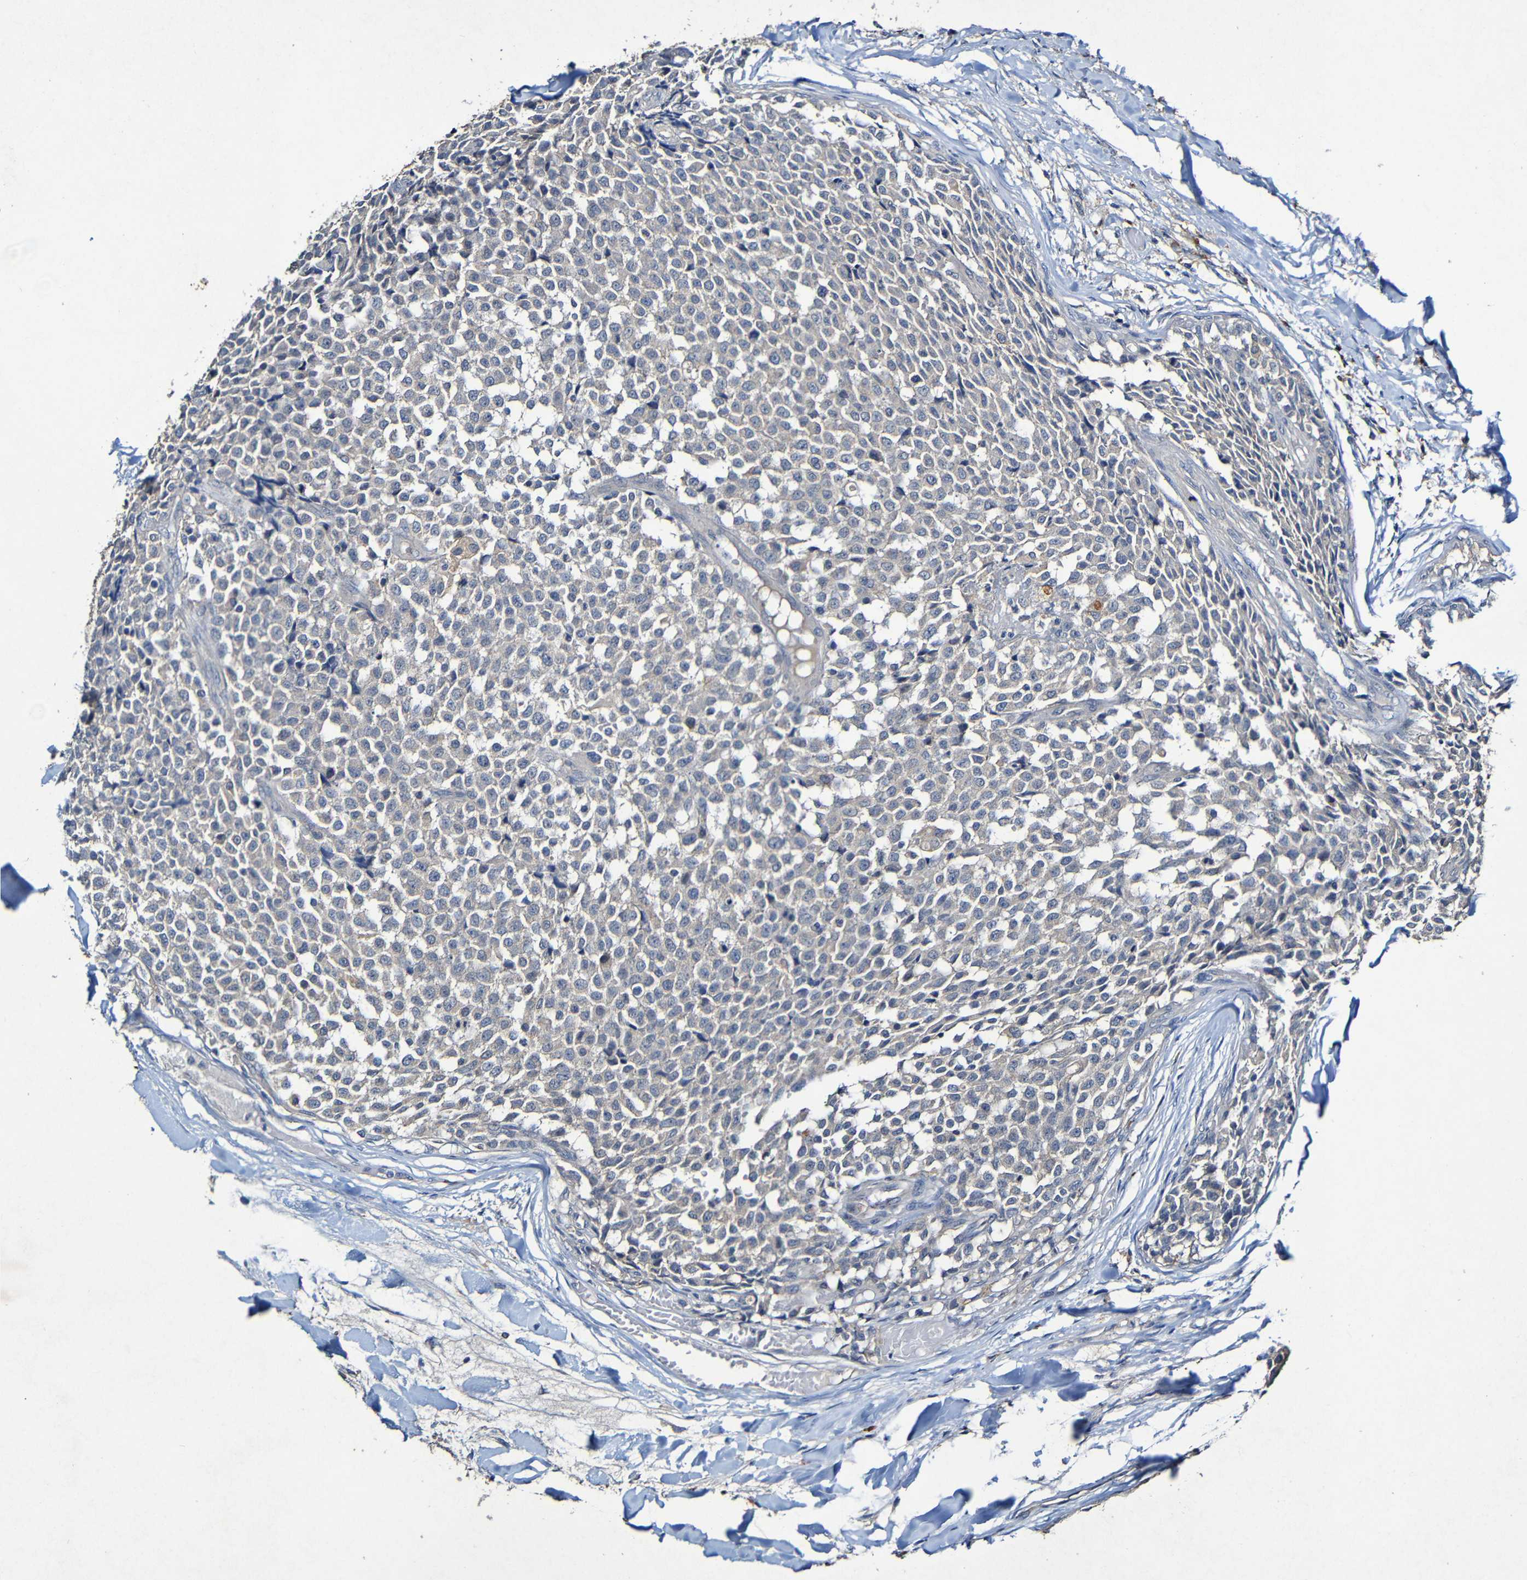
{"staining": {"intensity": "negative", "quantity": "none", "location": "none"}, "tissue": "testis cancer", "cell_type": "Tumor cells", "image_type": "cancer", "snomed": [{"axis": "morphology", "description": "Seminoma, NOS"}, {"axis": "topography", "description": "Testis"}], "caption": "Tumor cells show no significant positivity in testis cancer.", "gene": "LRRC70", "patient": {"sex": "male", "age": 59}}